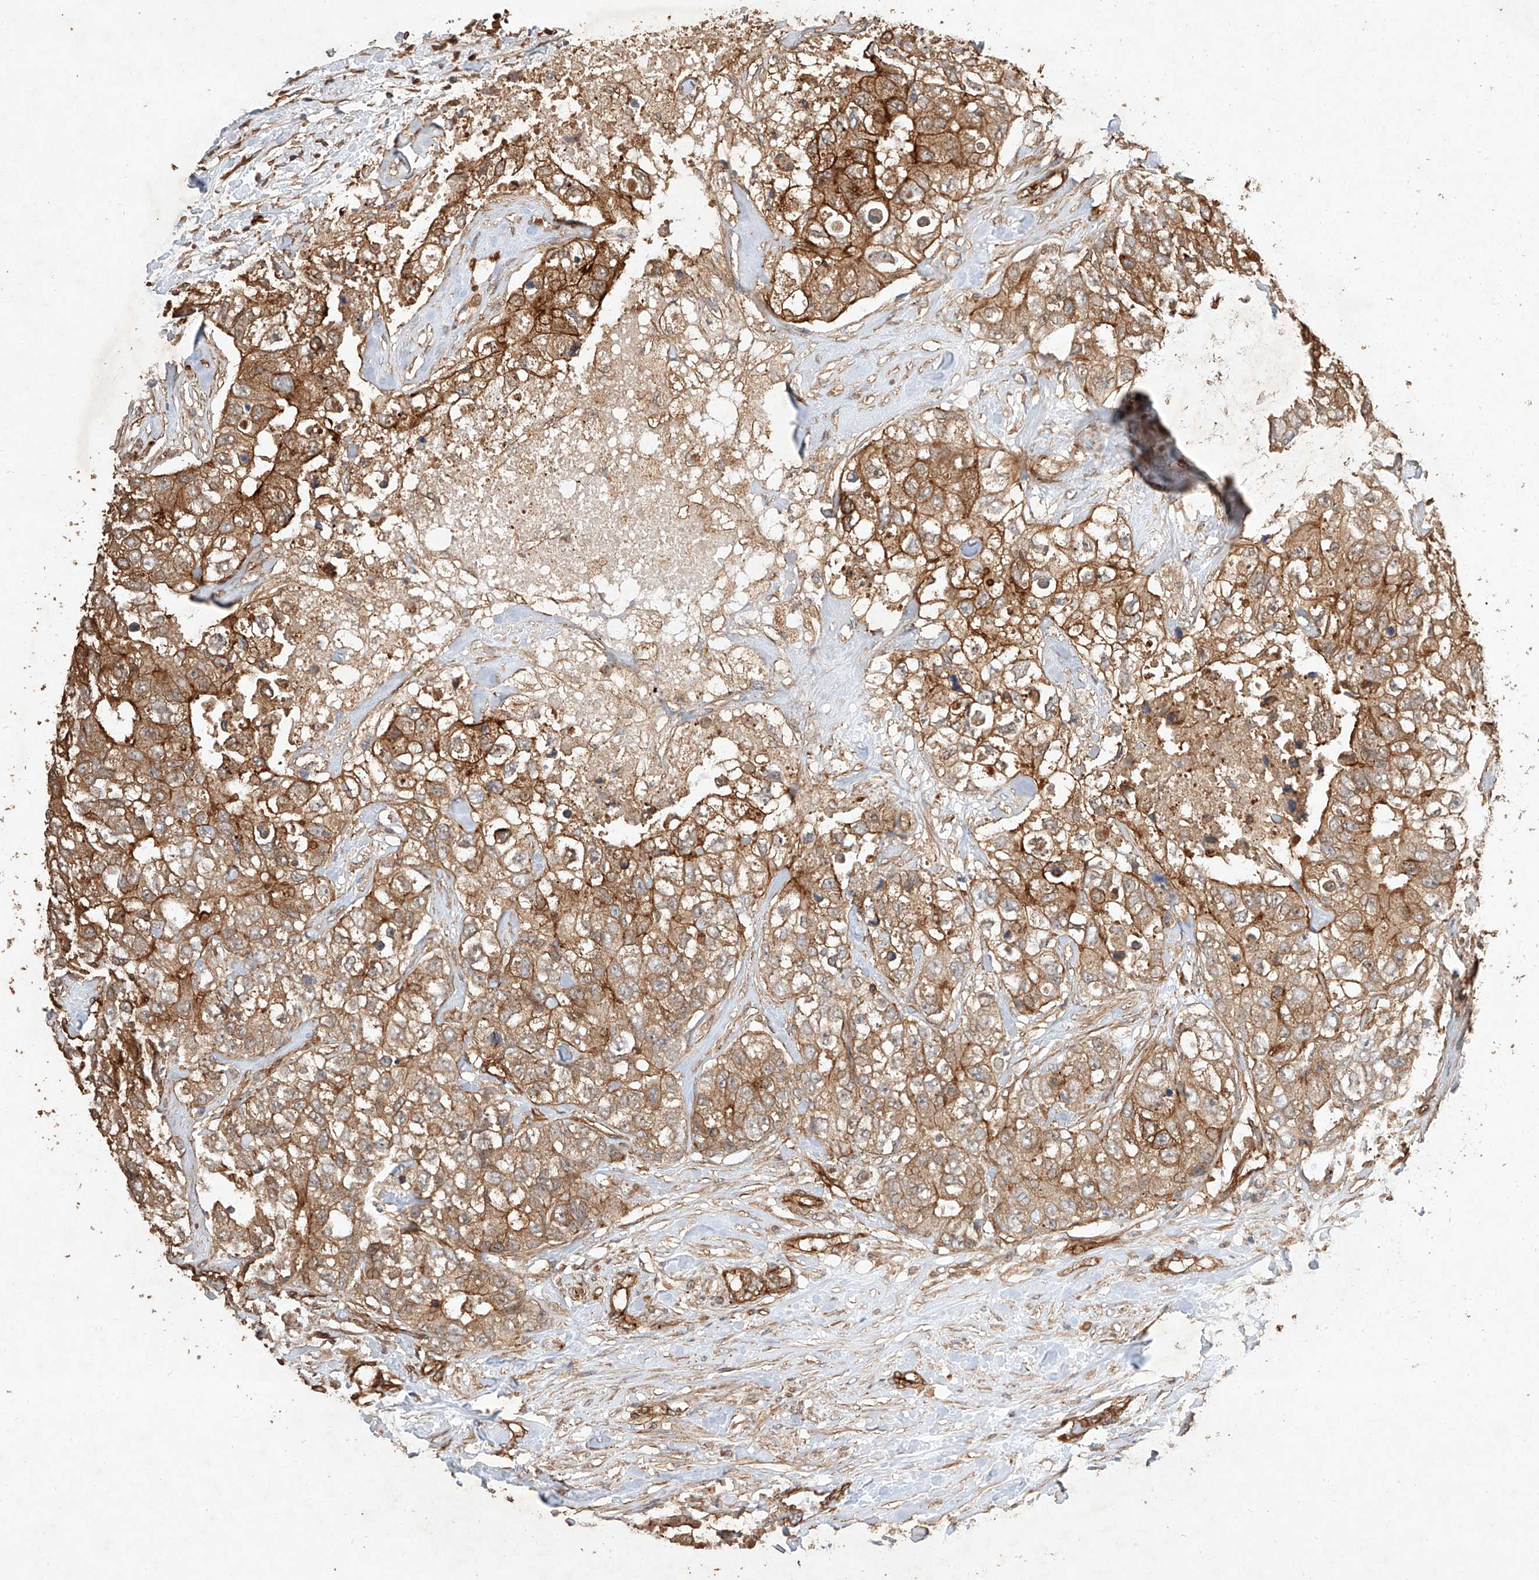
{"staining": {"intensity": "moderate", "quantity": ">75%", "location": "cytoplasmic/membranous"}, "tissue": "breast cancer", "cell_type": "Tumor cells", "image_type": "cancer", "snomed": [{"axis": "morphology", "description": "Duct carcinoma"}, {"axis": "topography", "description": "Breast"}], "caption": "Immunohistochemistry of human breast cancer (infiltrating ductal carcinoma) shows medium levels of moderate cytoplasmic/membranous expression in about >75% of tumor cells.", "gene": "GHDC", "patient": {"sex": "female", "age": 62}}